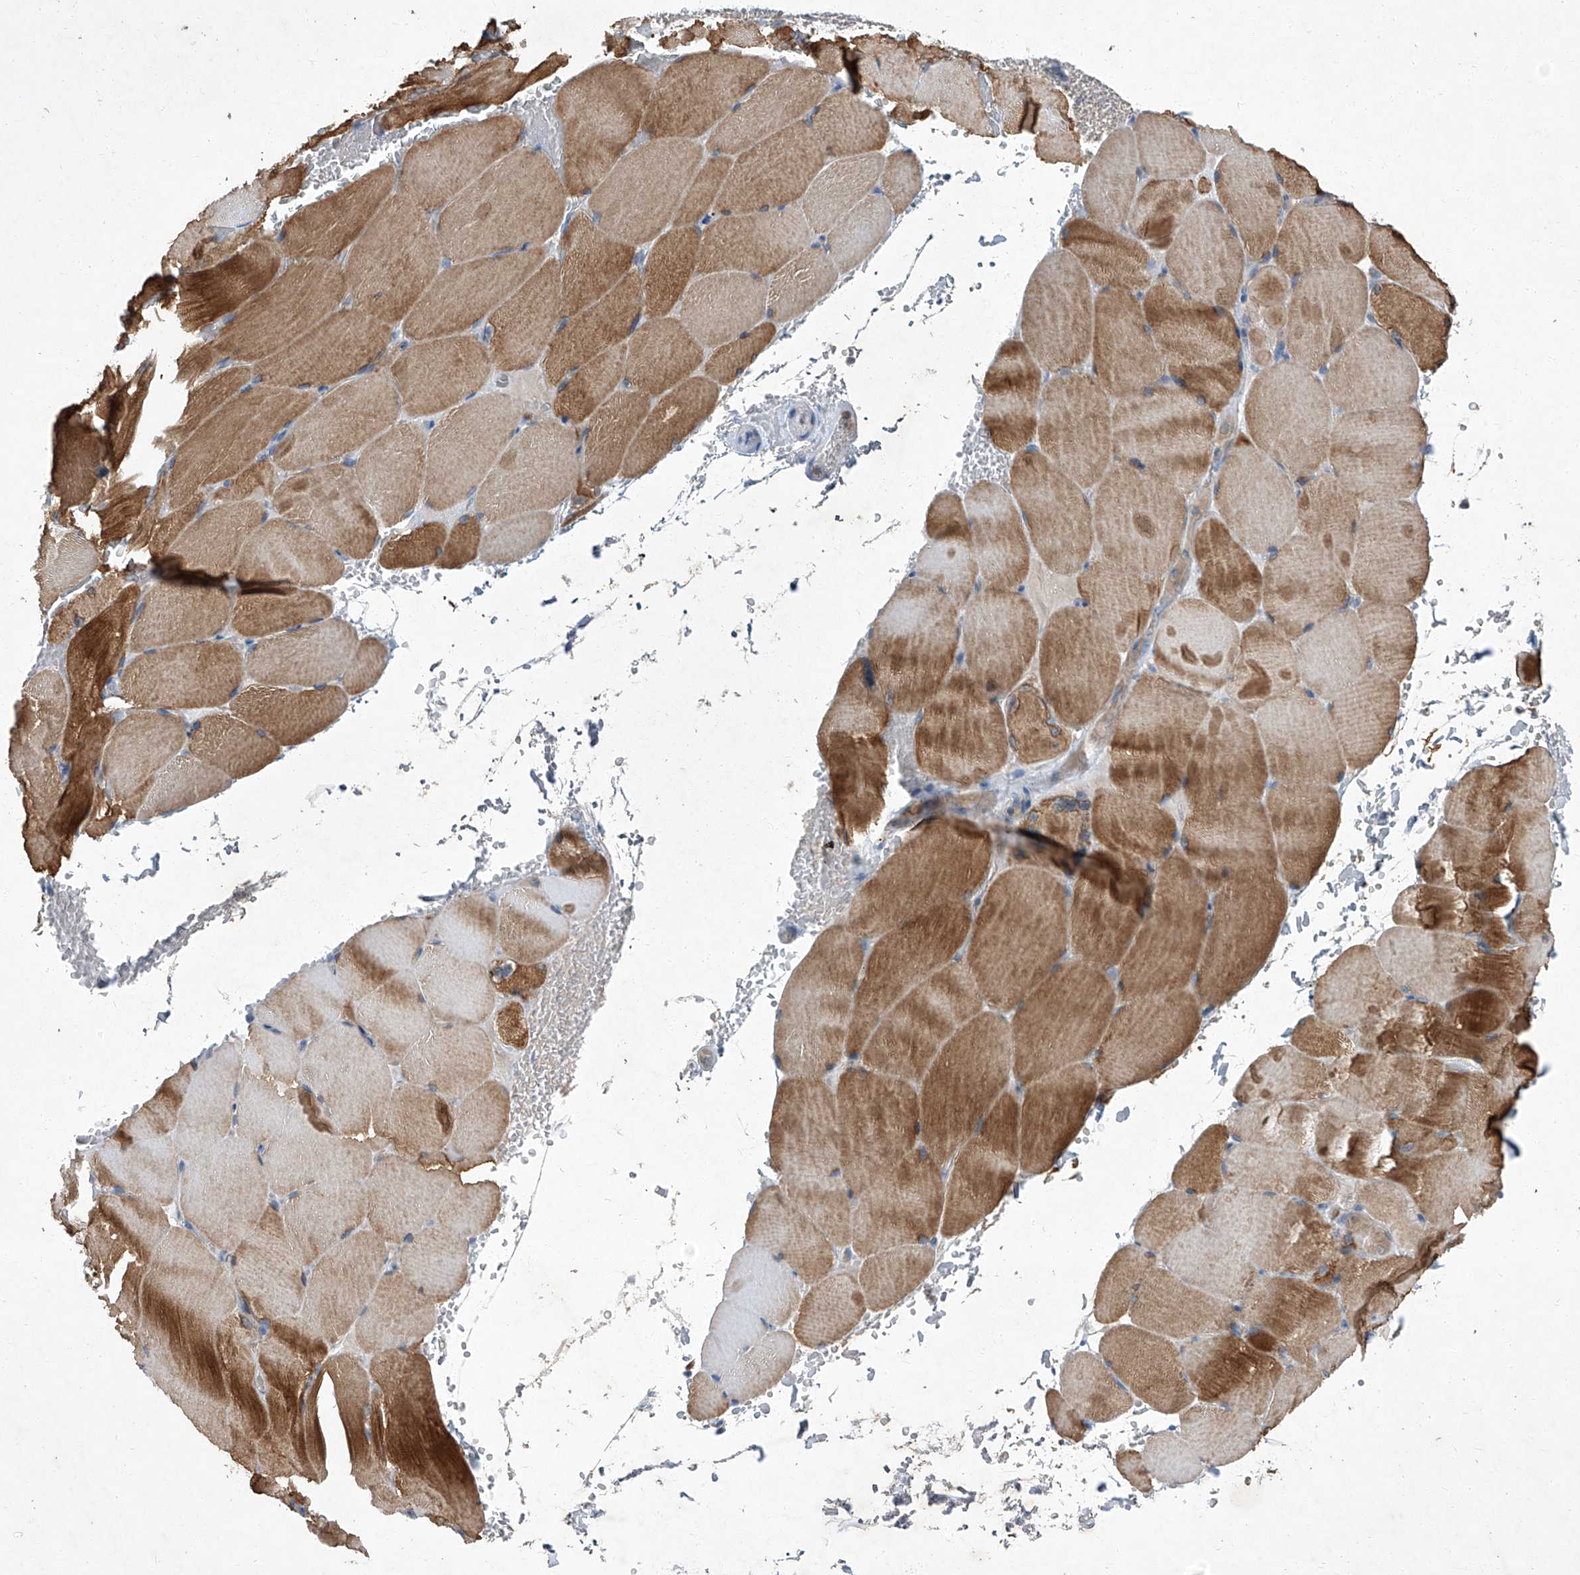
{"staining": {"intensity": "moderate", "quantity": ">75%", "location": "cytoplasmic/membranous"}, "tissue": "skeletal muscle", "cell_type": "Myocytes", "image_type": "normal", "snomed": [{"axis": "morphology", "description": "Normal tissue, NOS"}, {"axis": "topography", "description": "Skeletal muscle"}, {"axis": "topography", "description": "Parathyroid gland"}], "caption": "IHC staining of normal skeletal muscle, which reveals medium levels of moderate cytoplasmic/membranous expression in about >75% of myocytes indicating moderate cytoplasmic/membranous protein positivity. The staining was performed using DAB (brown) for protein detection and nuclei were counterstained in hematoxylin (blue).", "gene": "SBK2", "patient": {"sex": "female", "age": 37}}